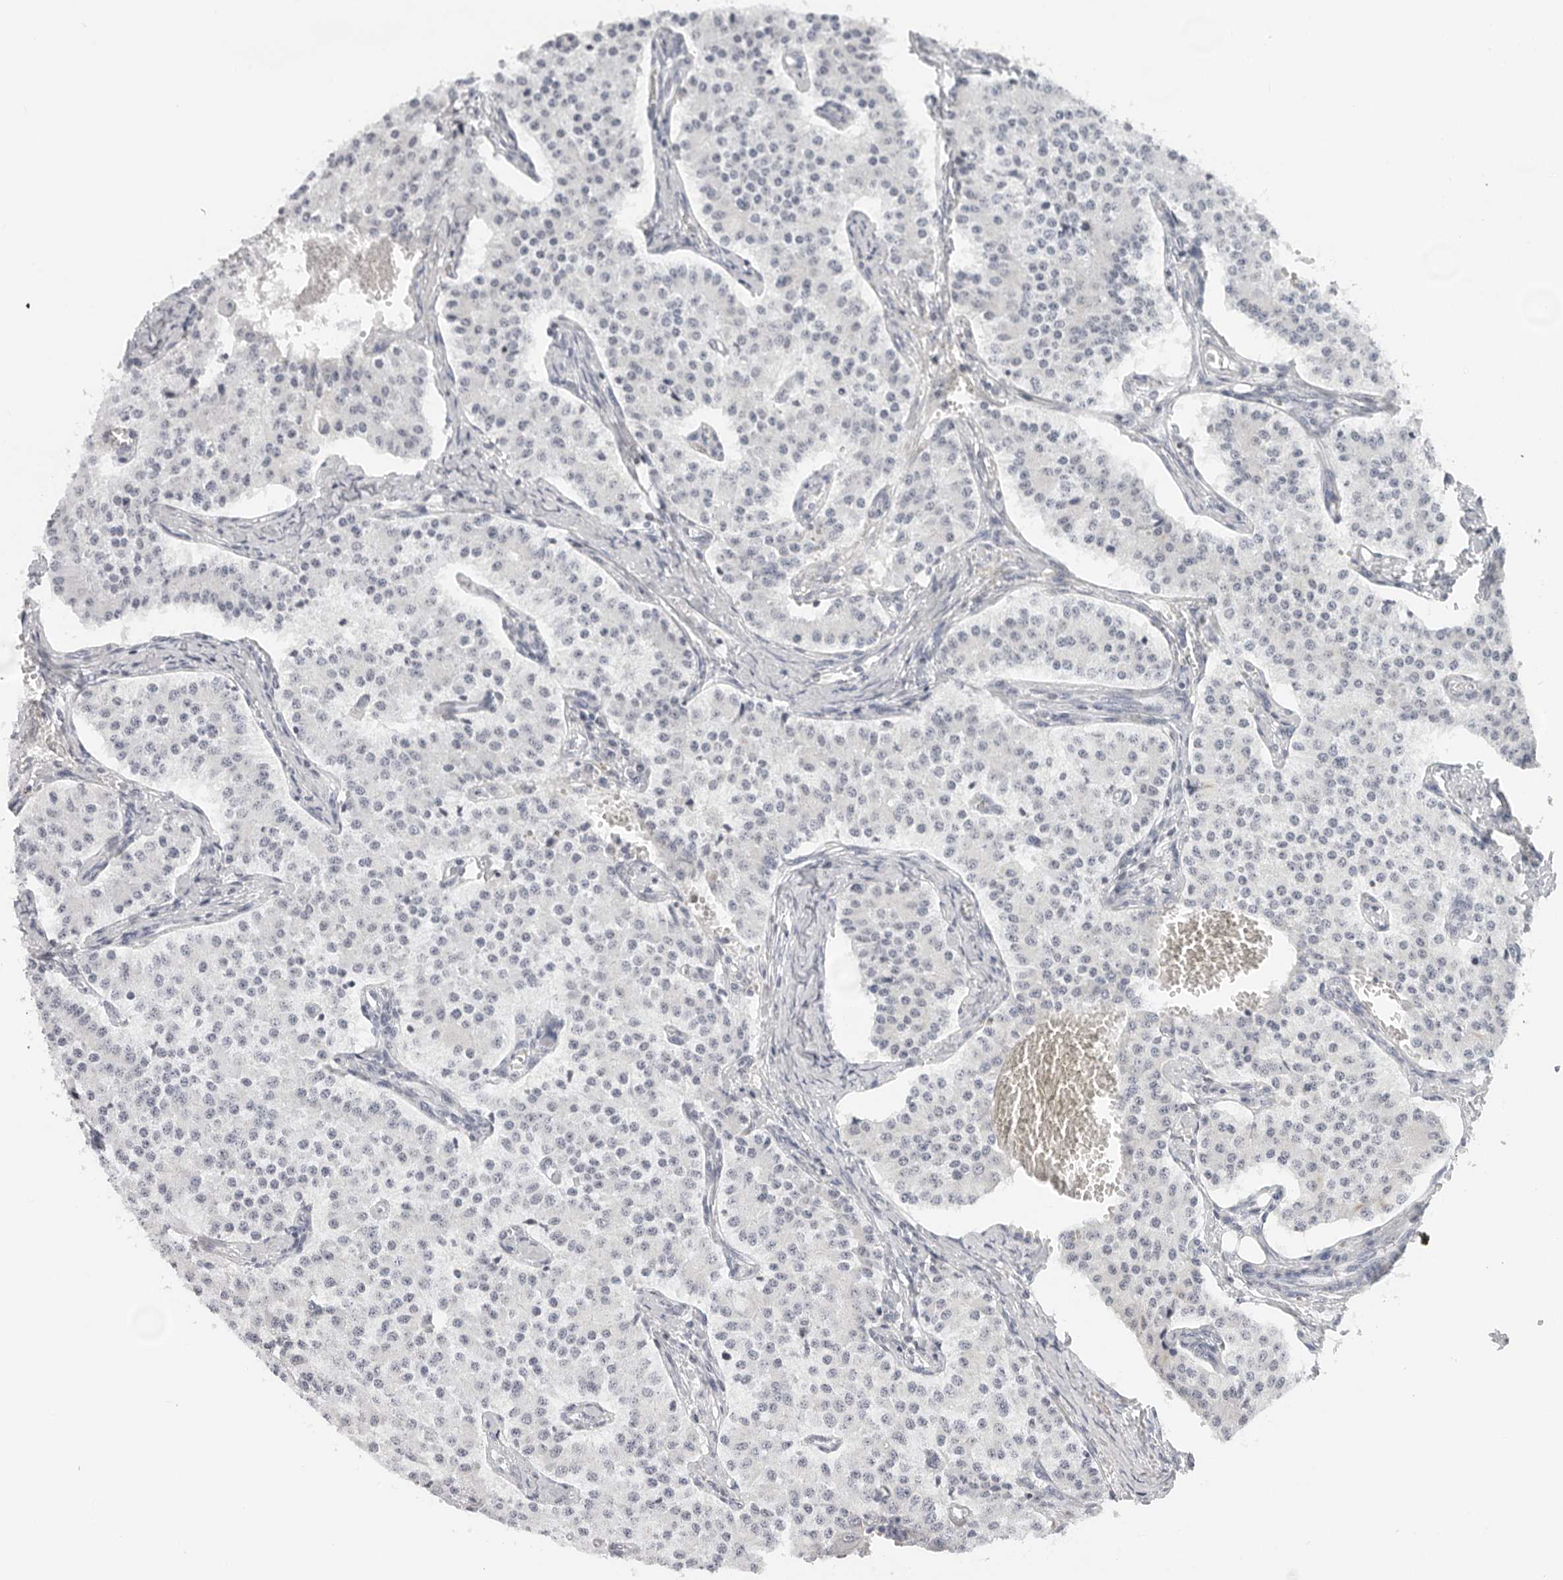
{"staining": {"intensity": "negative", "quantity": "none", "location": "none"}, "tissue": "carcinoid", "cell_type": "Tumor cells", "image_type": "cancer", "snomed": [{"axis": "morphology", "description": "Carcinoid, malignant, NOS"}, {"axis": "topography", "description": "Colon"}], "caption": "Tumor cells are negative for protein expression in human carcinoid (malignant).", "gene": "FLG2", "patient": {"sex": "female", "age": 52}}